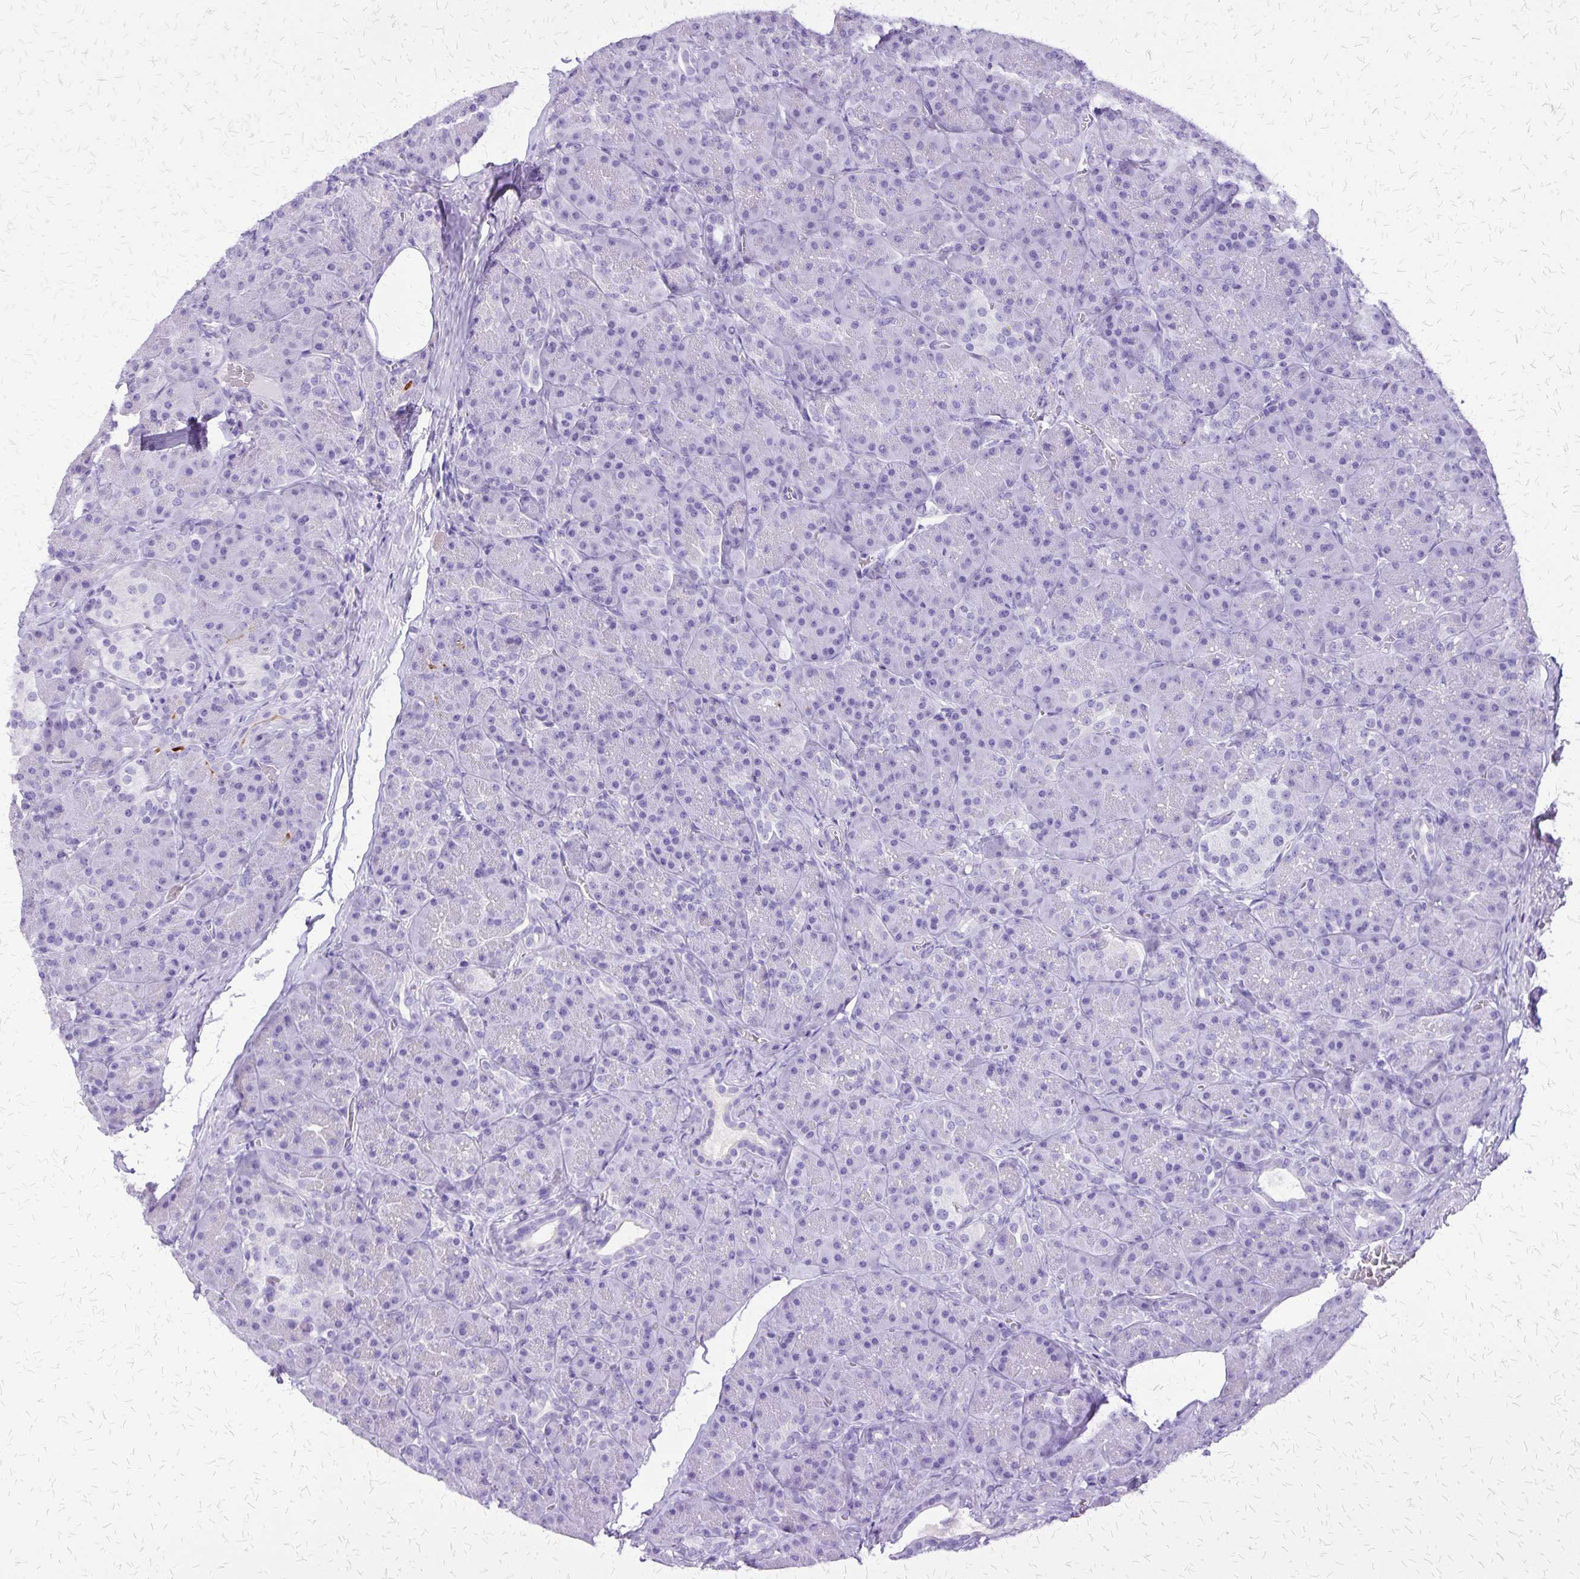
{"staining": {"intensity": "negative", "quantity": "none", "location": "none"}, "tissue": "pancreas", "cell_type": "Exocrine glandular cells", "image_type": "normal", "snomed": [{"axis": "morphology", "description": "Normal tissue, NOS"}, {"axis": "topography", "description": "Pancreas"}], "caption": "This is a micrograph of IHC staining of normal pancreas, which shows no expression in exocrine glandular cells.", "gene": "SLC13A2", "patient": {"sex": "male", "age": 57}}